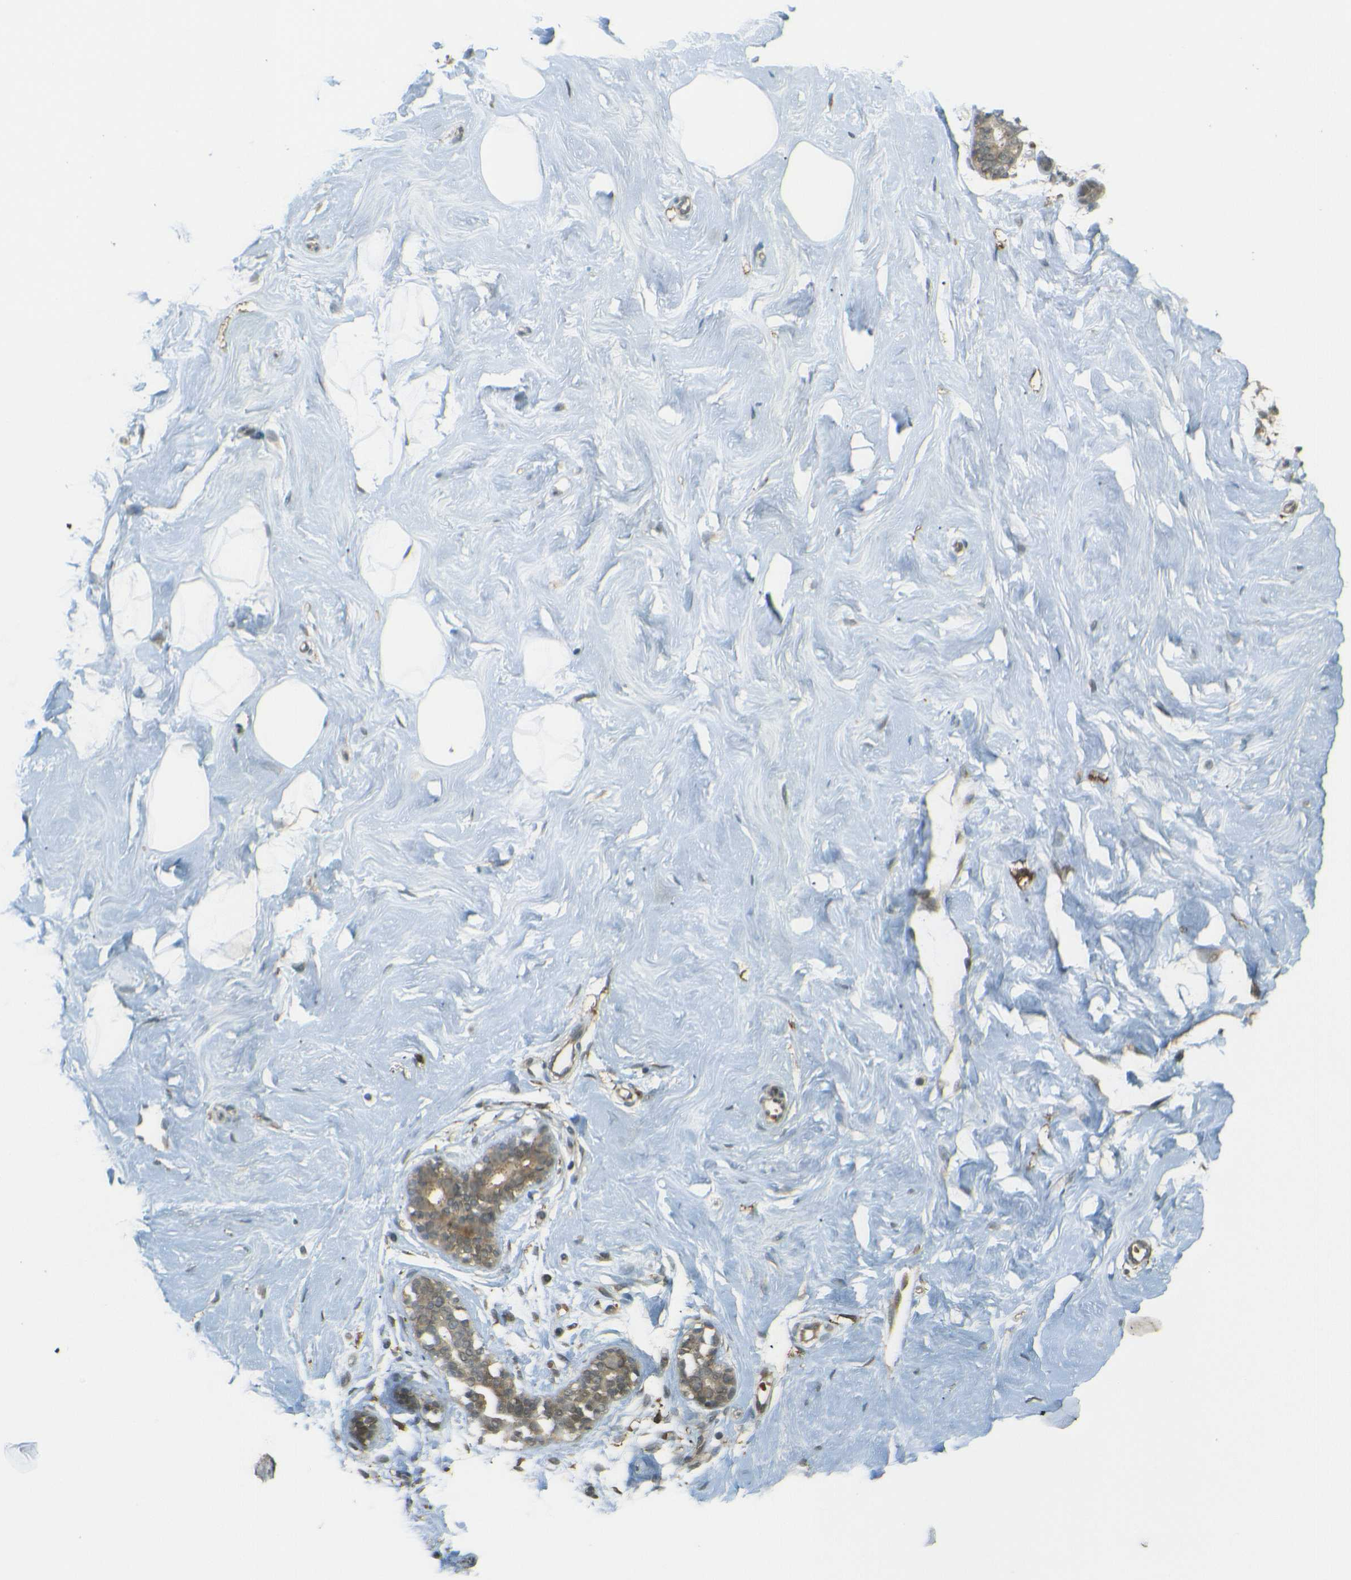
{"staining": {"intensity": "weak", "quantity": "25%-75%", "location": "cytoplasmic/membranous"}, "tissue": "breast", "cell_type": "Adipocytes", "image_type": "normal", "snomed": [{"axis": "morphology", "description": "Normal tissue, NOS"}, {"axis": "topography", "description": "Breast"}], "caption": "Protein analysis of unremarkable breast shows weak cytoplasmic/membranous expression in about 25%-75% of adipocytes.", "gene": "DAB2", "patient": {"sex": "female", "age": 23}}